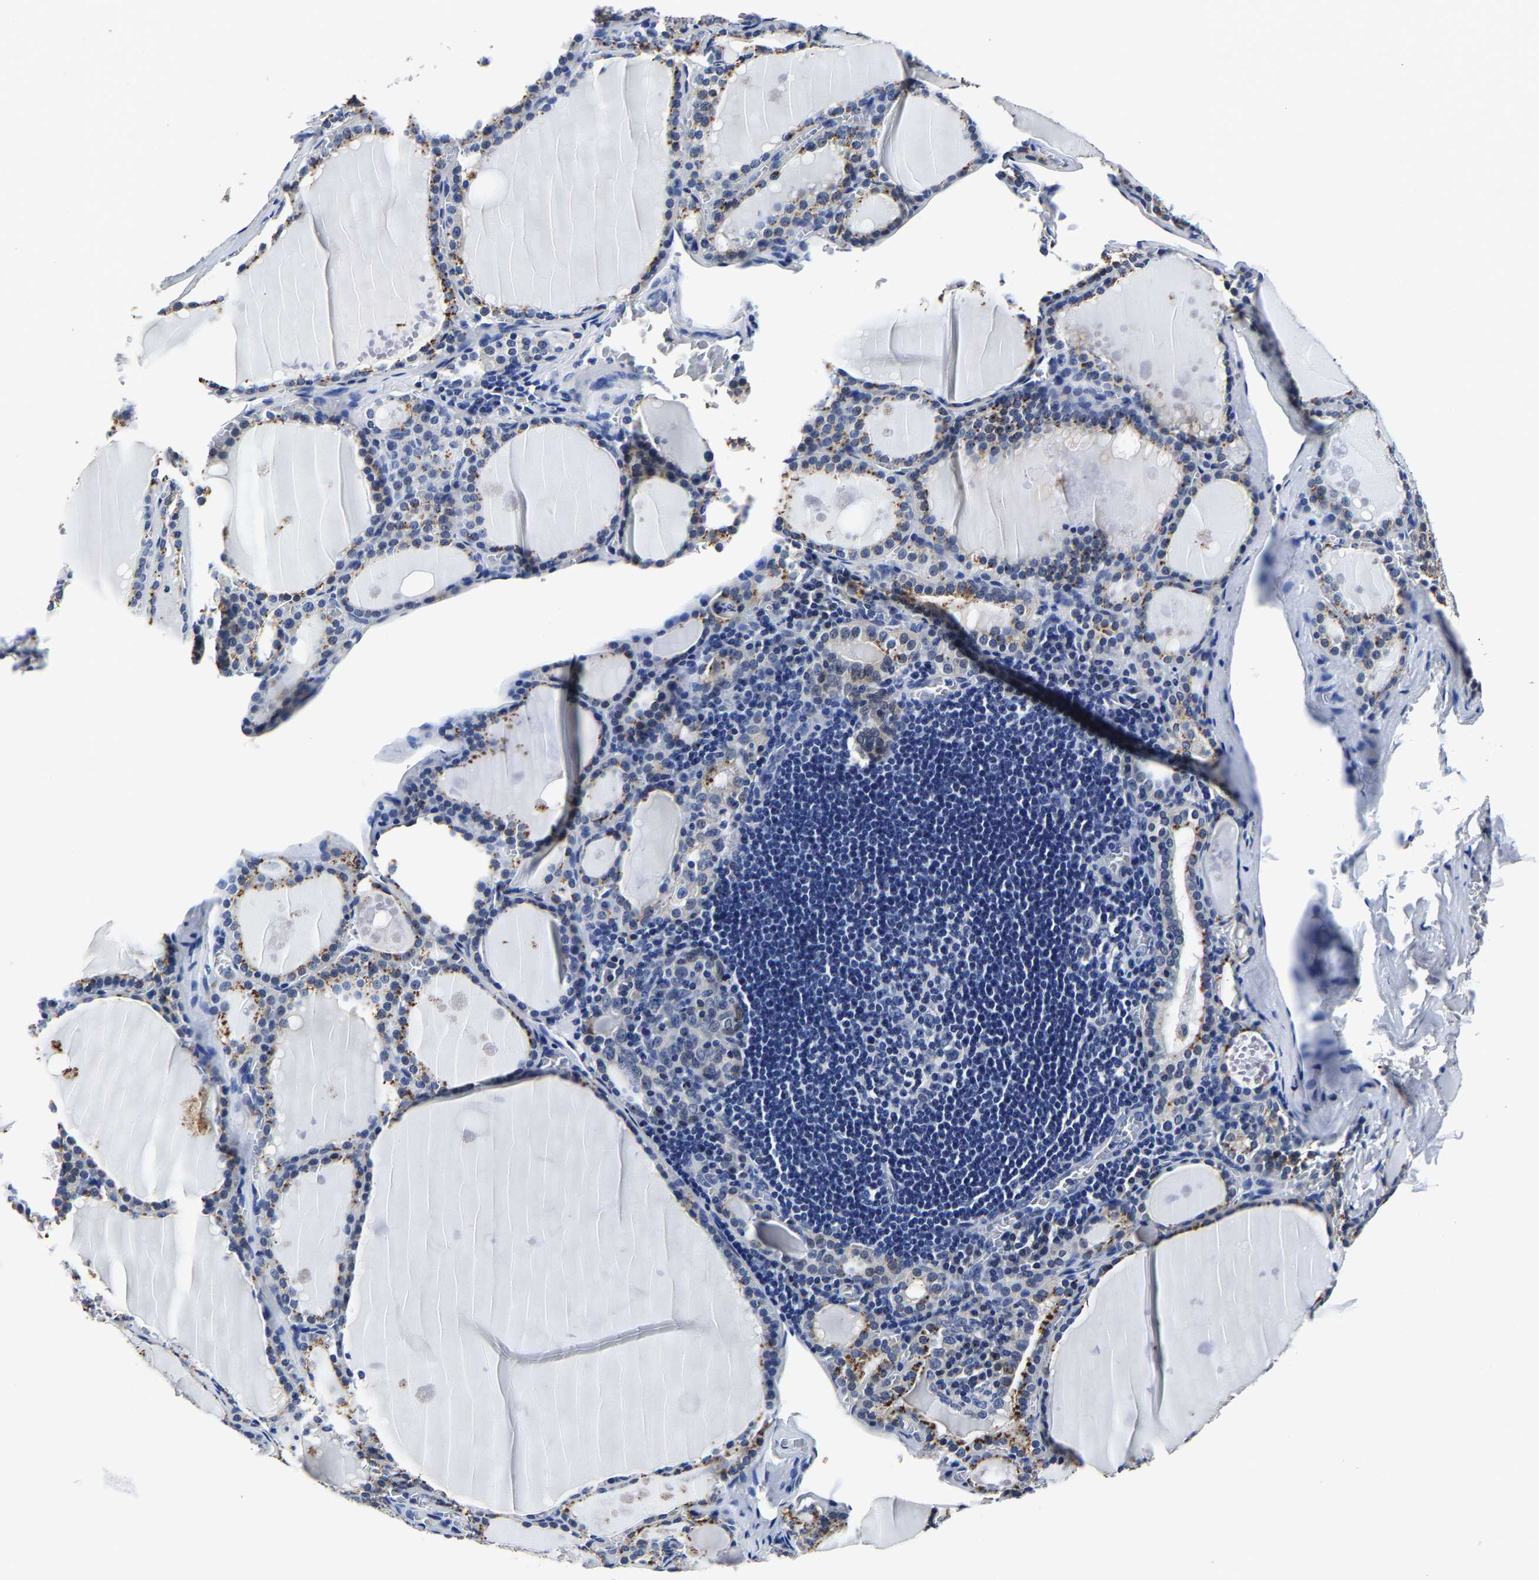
{"staining": {"intensity": "moderate", "quantity": "25%-75%", "location": "cytoplasmic/membranous"}, "tissue": "thyroid gland", "cell_type": "Glandular cells", "image_type": "normal", "snomed": [{"axis": "morphology", "description": "Normal tissue, NOS"}, {"axis": "topography", "description": "Thyroid gland"}], "caption": "Immunohistochemistry (IHC) staining of unremarkable thyroid gland, which demonstrates medium levels of moderate cytoplasmic/membranous expression in approximately 25%-75% of glandular cells indicating moderate cytoplasmic/membranous protein positivity. The staining was performed using DAB (brown) for protein detection and nuclei were counterstained in hematoxylin (blue).", "gene": "PSPH", "patient": {"sex": "male", "age": 56}}